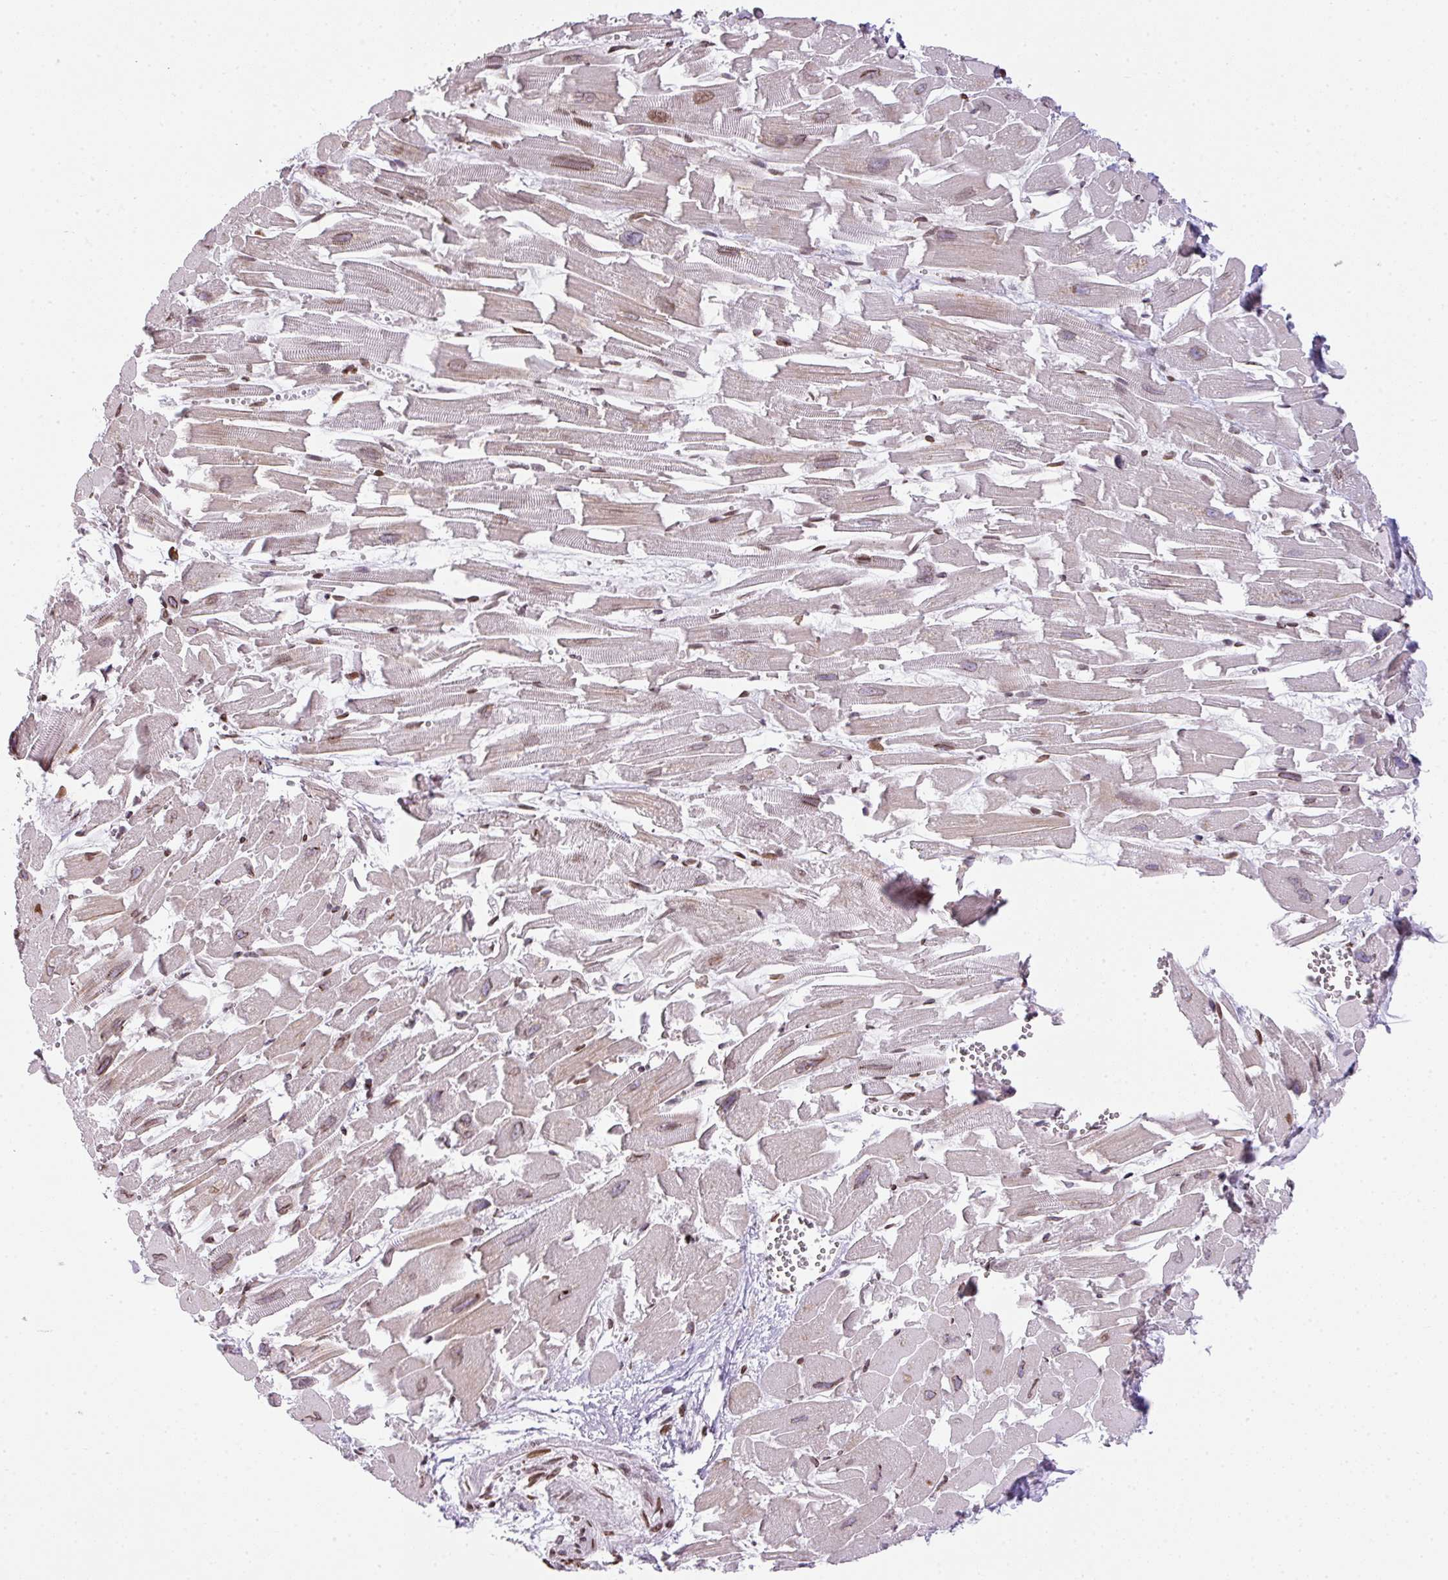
{"staining": {"intensity": "moderate", "quantity": "25%-75%", "location": "cytoplasmic/membranous,nuclear"}, "tissue": "heart muscle", "cell_type": "Cardiomyocytes", "image_type": "normal", "snomed": [{"axis": "morphology", "description": "Normal tissue, NOS"}, {"axis": "topography", "description": "Heart"}], "caption": "IHC micrograph of normal heart muscle stained for a protein (brown), which demonstrates medium levels of moderate cytoplasmic/membranous,nuclear expression in approximately 25%-75% of cardiomyocytes.", "gene": "PLK1", "patient": {"sex": "female", "age": 64}}